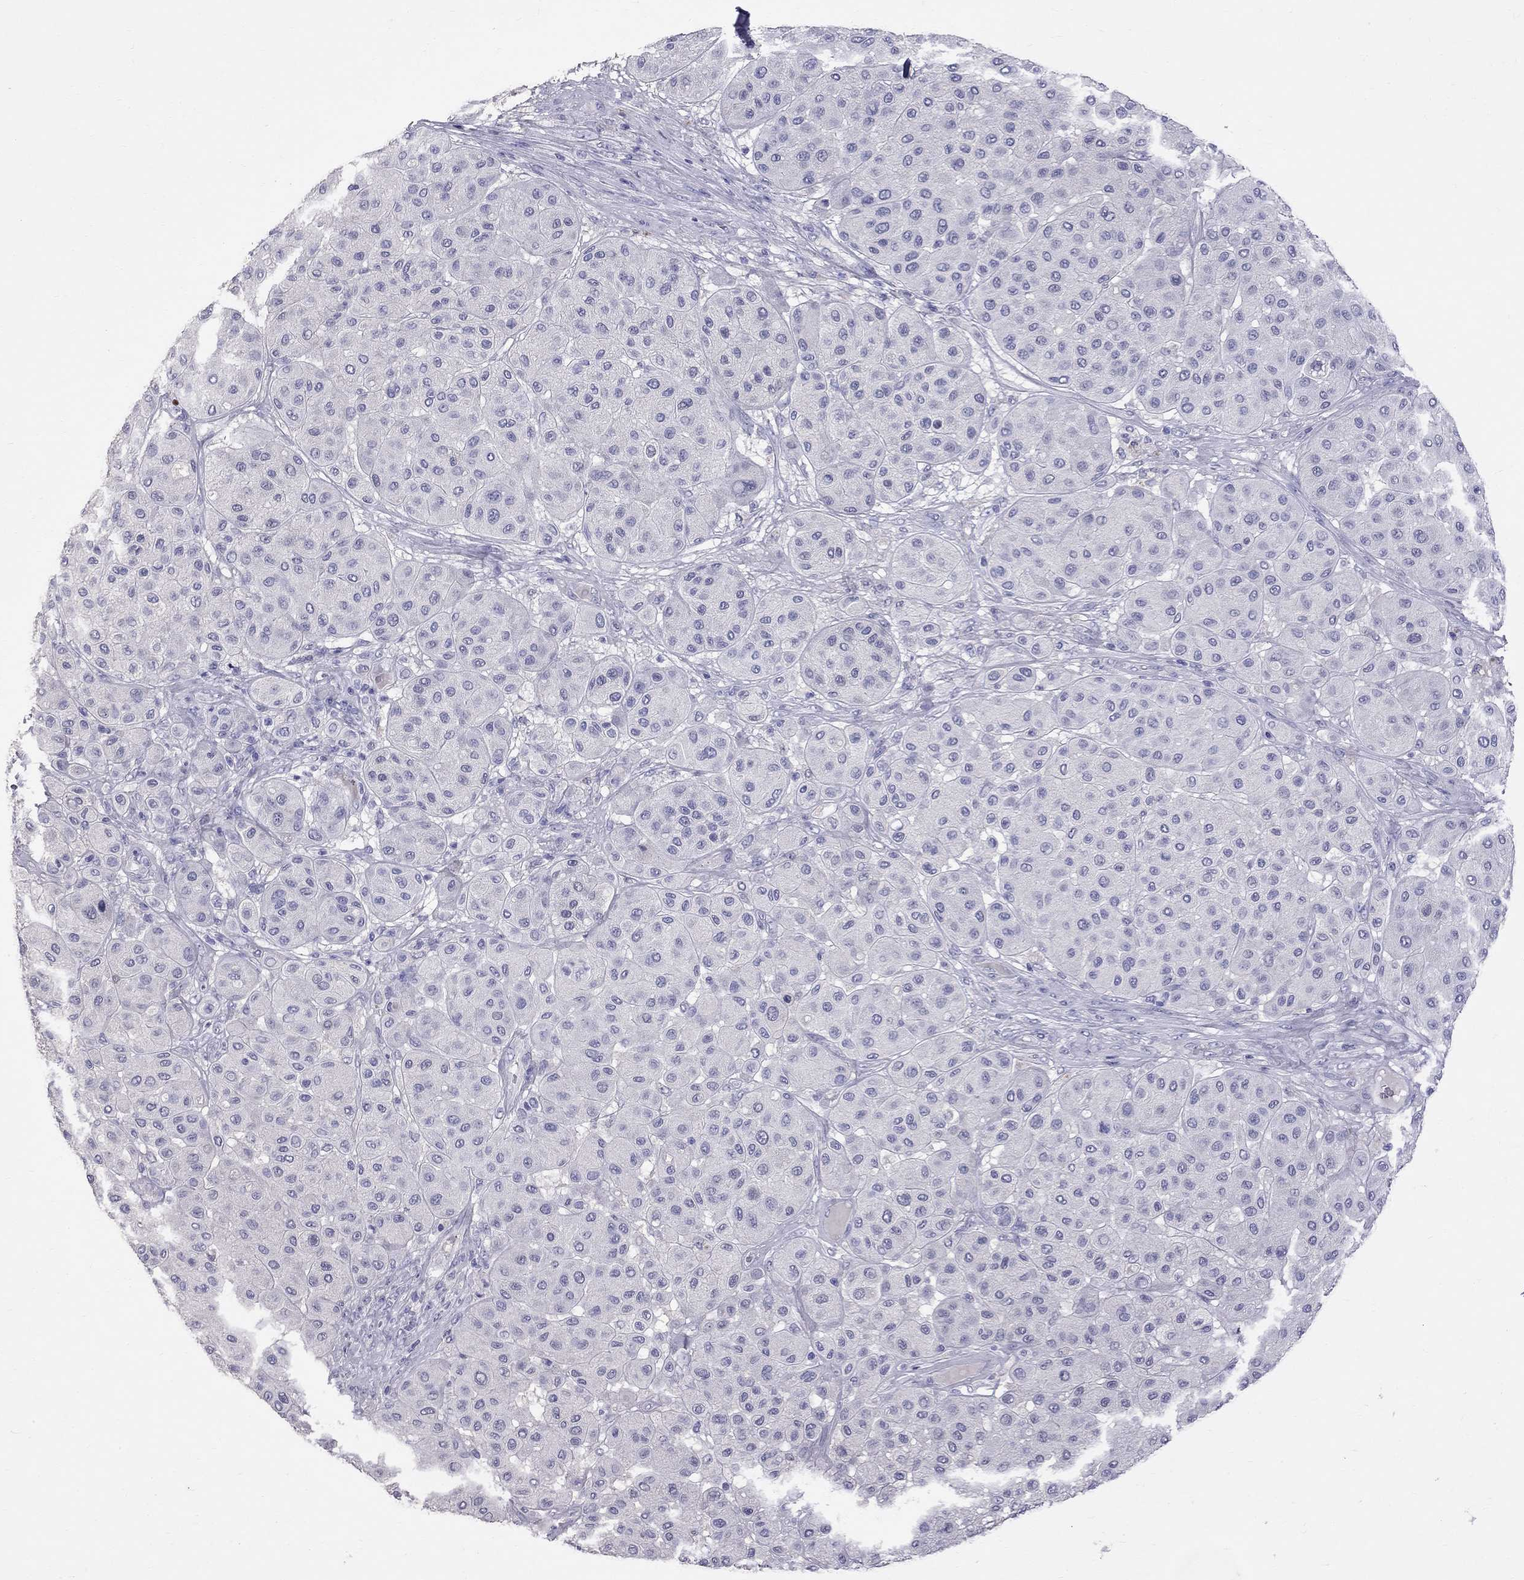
{"staining": {"intensity": "negative", "quantity": "none", "location": "none"}, "tissue": "melanoma", "cell_type": "Tumor cells", "image_type": "cancer", "snomed": [{"axis": "morphology", "description": "Malignant melanoma, Metastatic site"}, {"axis": "topography", "description": "Smooth muscle"}], "caption": "An immunohistochemistry (IHC) histopathology image of melanoma is shown. There is no staining in tumor cells of melanoma.", "gene": "CFAP91", "patient": {"sex": "male", "age": 41}}